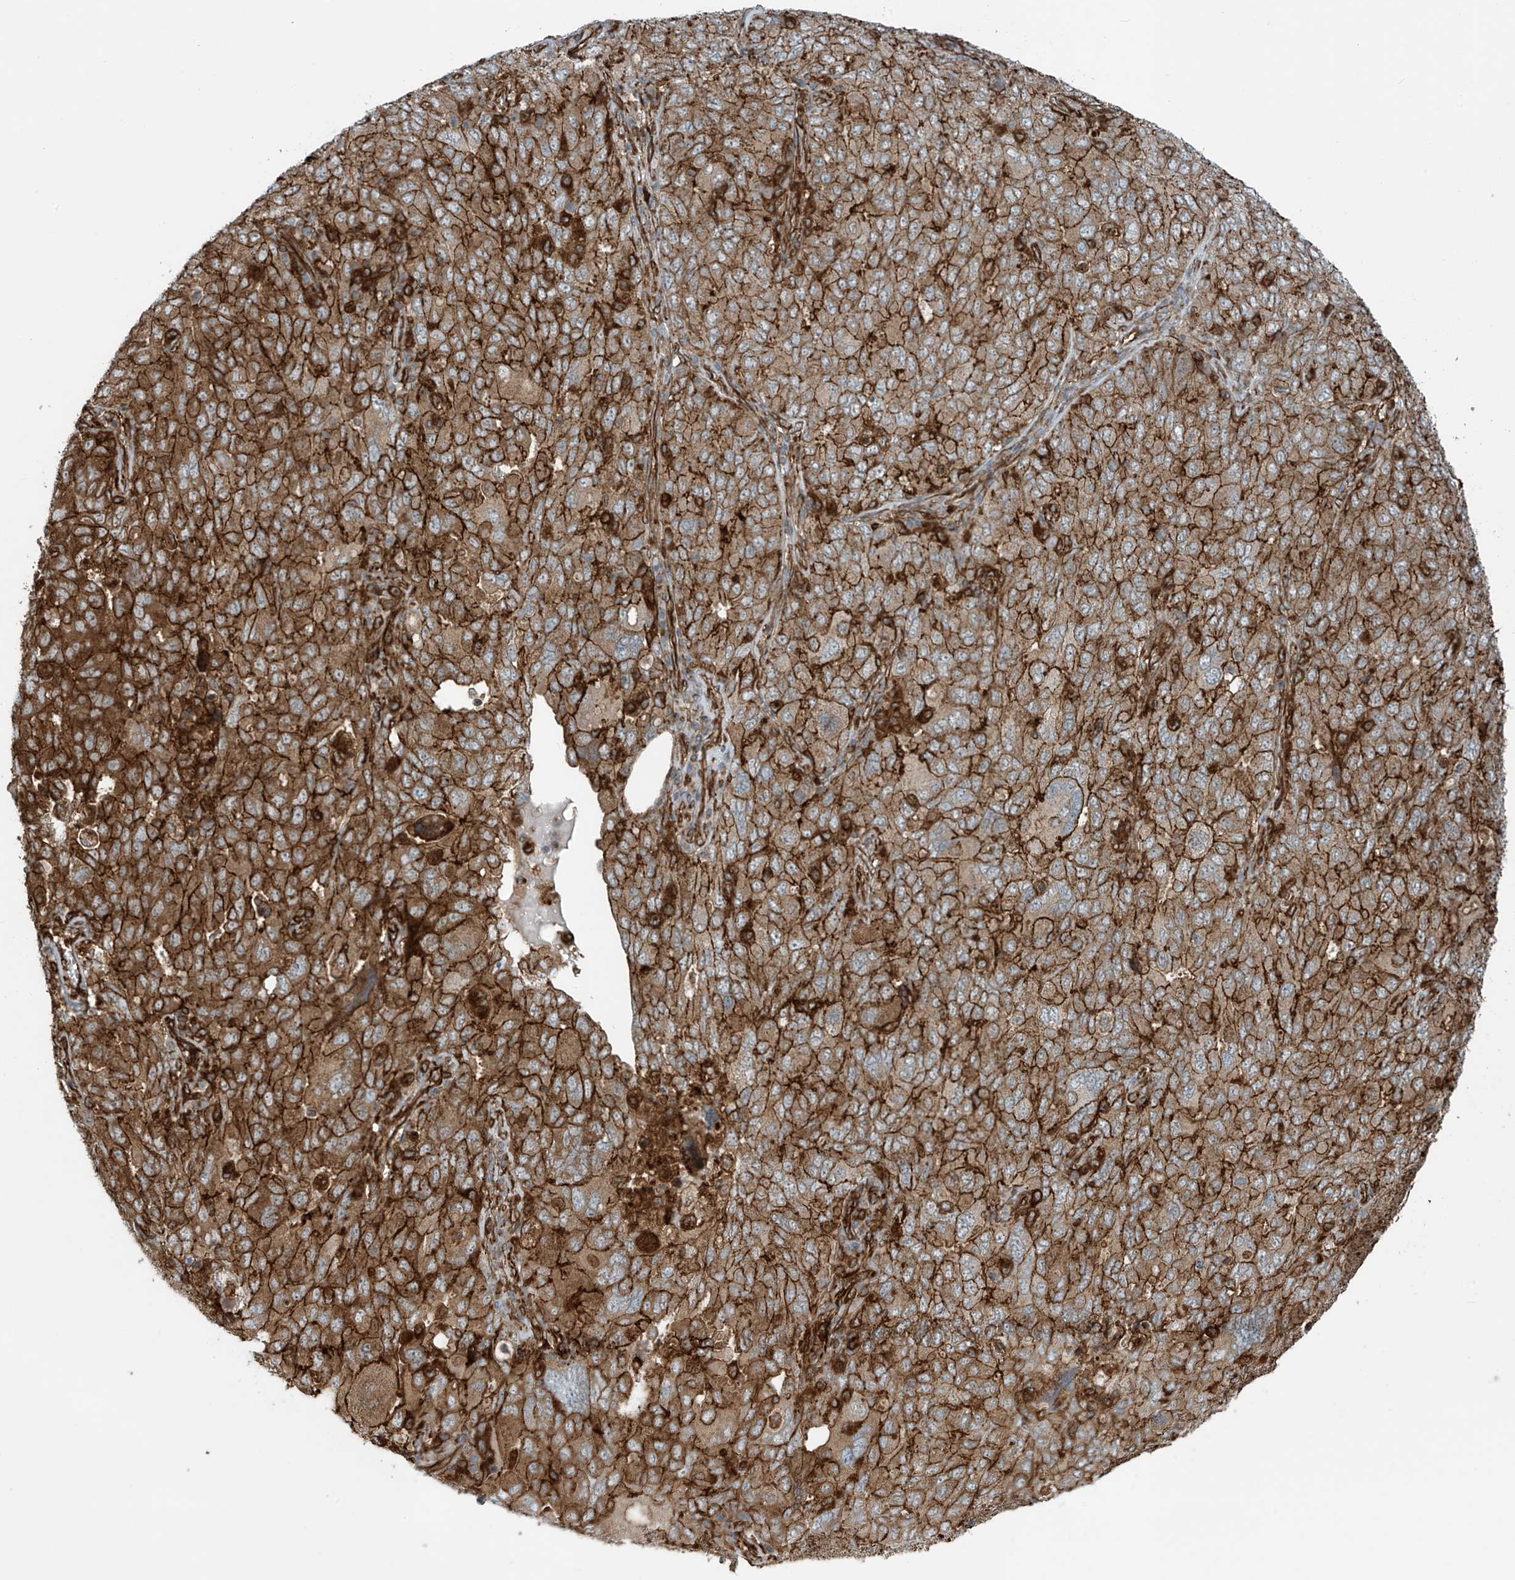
{"staining": {"intensity": "strong", "quantity": ">75%", "location": "cytoplasmic/membranous"}, "tissue": "ovarian cancer", "cell_type": "Tumor cells", "image_type": "cancer", "snomed": [{"axis": "morphology", "description": "Carcinoma, endometroid"}, {"axis": "topography", "description": "Ovary"}], "caption": "Immunohistochemistry (DAB) staining of endometroid carcinoma (ovarian) displays strong cytoplasmic/membranous protein positivity in about >75% of tumor cells.", "gene": "SLC9A2", "patient": {"sex": "female", "age": 62}}